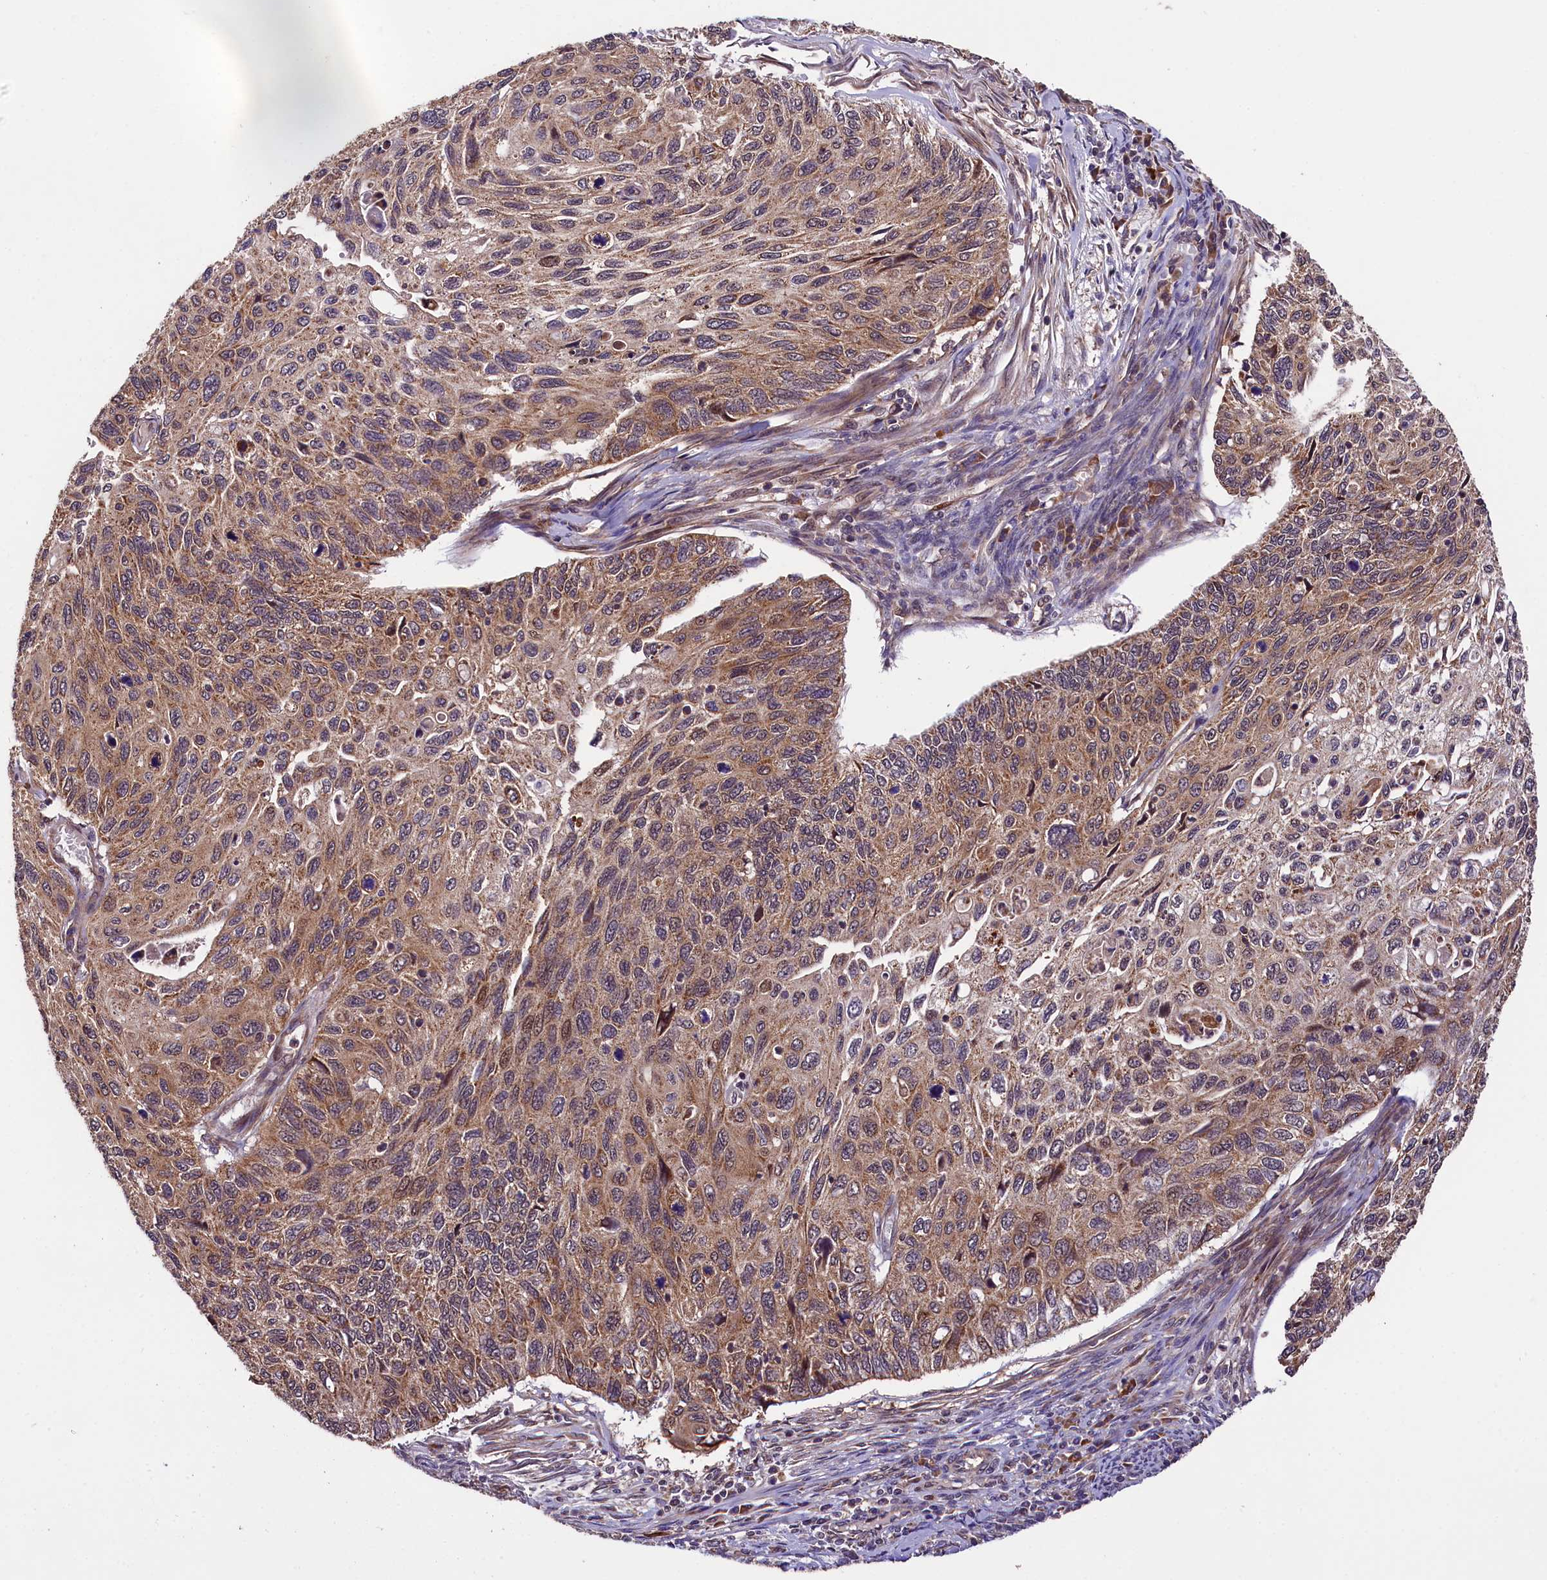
{"staining": {"intensity": "moderate", "quantity": ">75%", "location": "cytoplasmic/membranous"}, "tissue": "cervical cancer", "cell_type": "Tumor cells", "image_type": "cancer", "snomed": [{"axis": "morphology", "description": "Squamous cell carcinoma, NOS"}, {"axis": "topography", "description": "Cervix"}], "caption": "Cervical squamous cell carcinoma was stained to show a protein in brown. There is medium levels of moderate cytoplasmic/membranous positivity in approximately >75% of tumor cells. (brown staining indicates protein expression, while blue staining denotes nuclei).", "gene": "DOHH", "patient": {"sex": "female", "age": 70}}